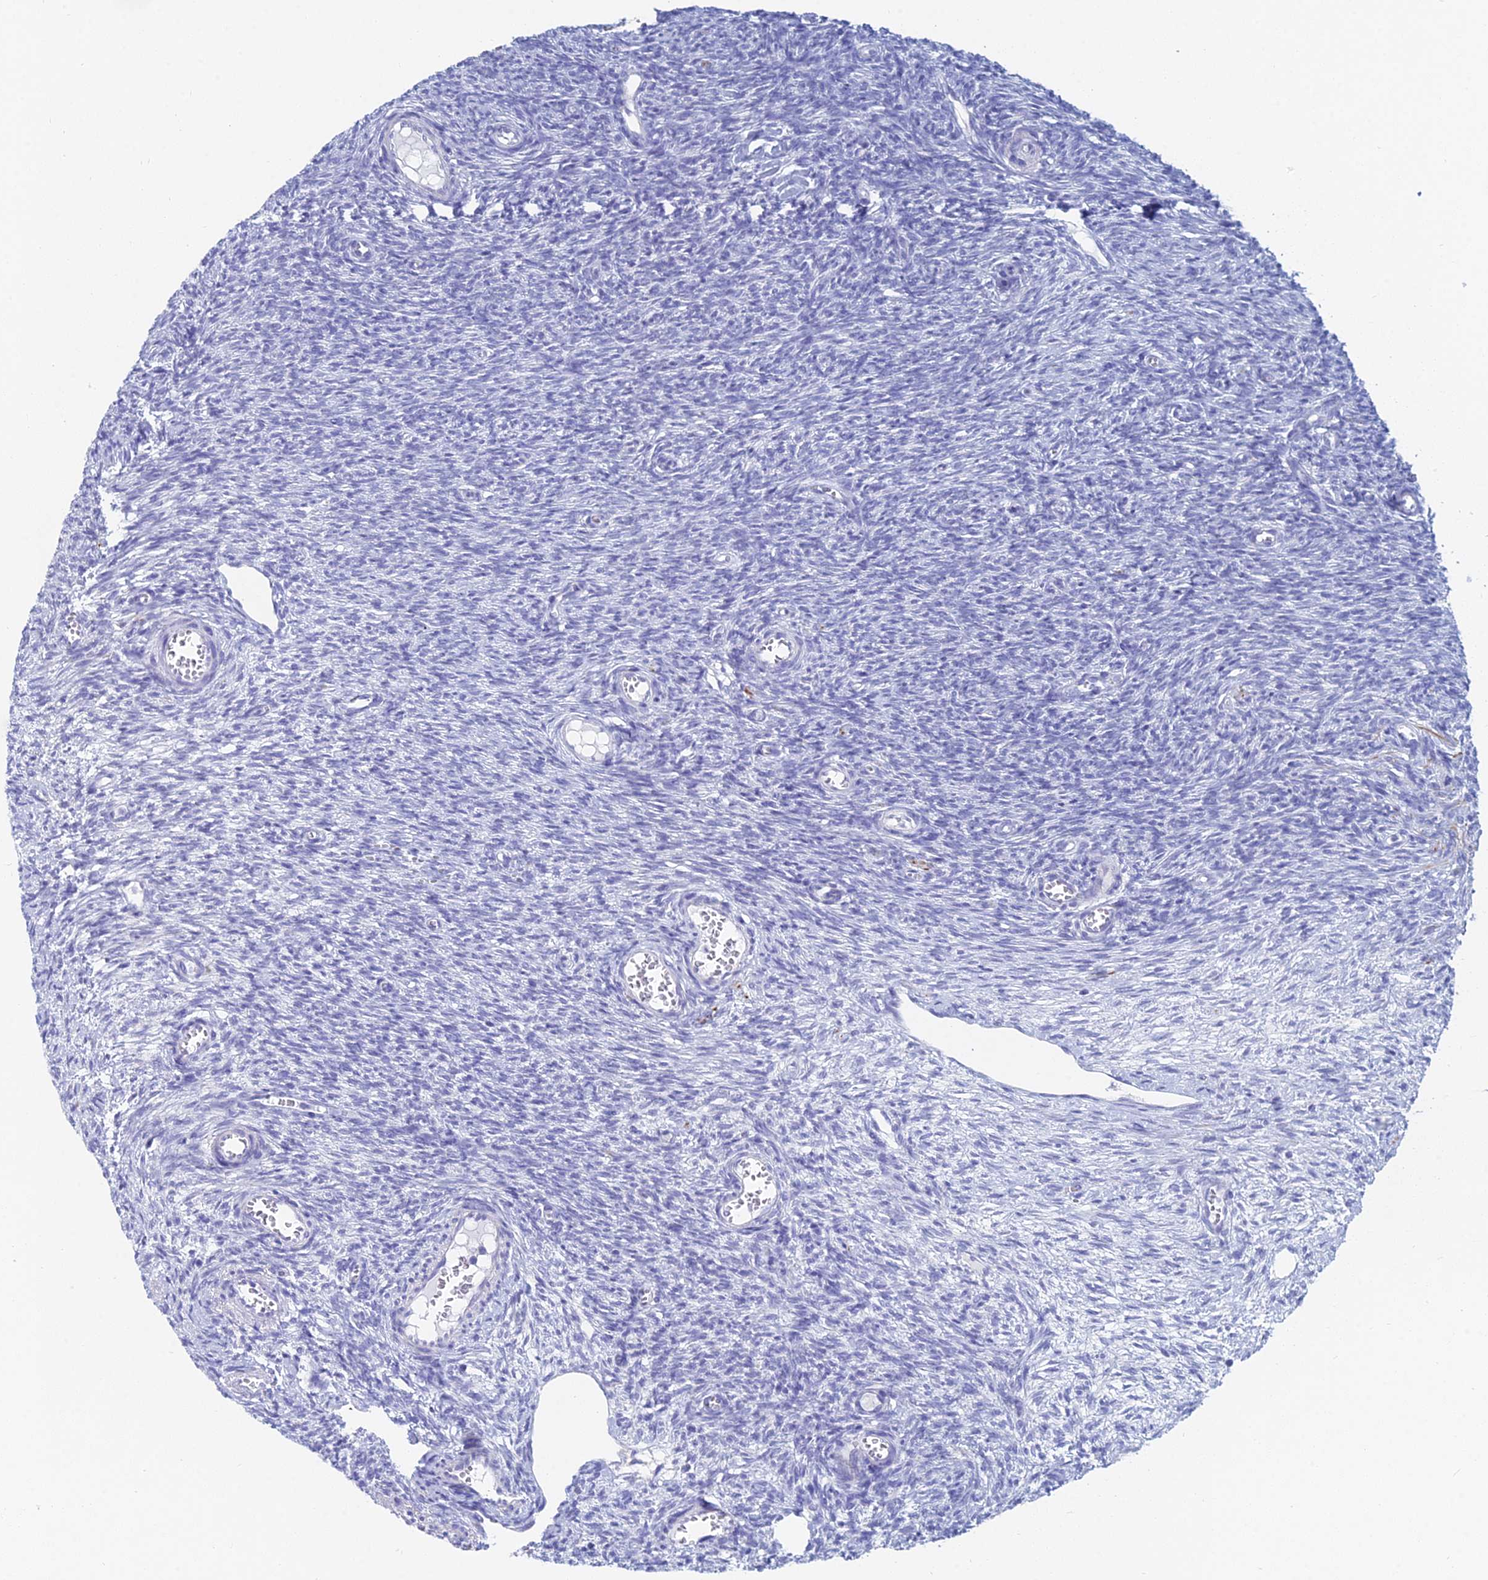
{"staining": {"intensity": "negative", "quantity": "none", "location": "none"}, "tissue": "ovary", "cell_type": "Ovarian stroma cells", "image_type": "normal", "snomed": [{"axis": "morphology", "description": "Normal tissue, NOS"}, {"axis": "topography", "description": "Ovary"}], "caption": "DAB (3,3'-diaminobenzidine) immunohistochemical staining of benign human ovary shows no significant positivity in ovarian stroma cells. (DAB immunohistochemistry visualized using brightfield microscopy, high magnification).", "gene": "ACSM1", "patient": {"sex": "female", "age": 44}}